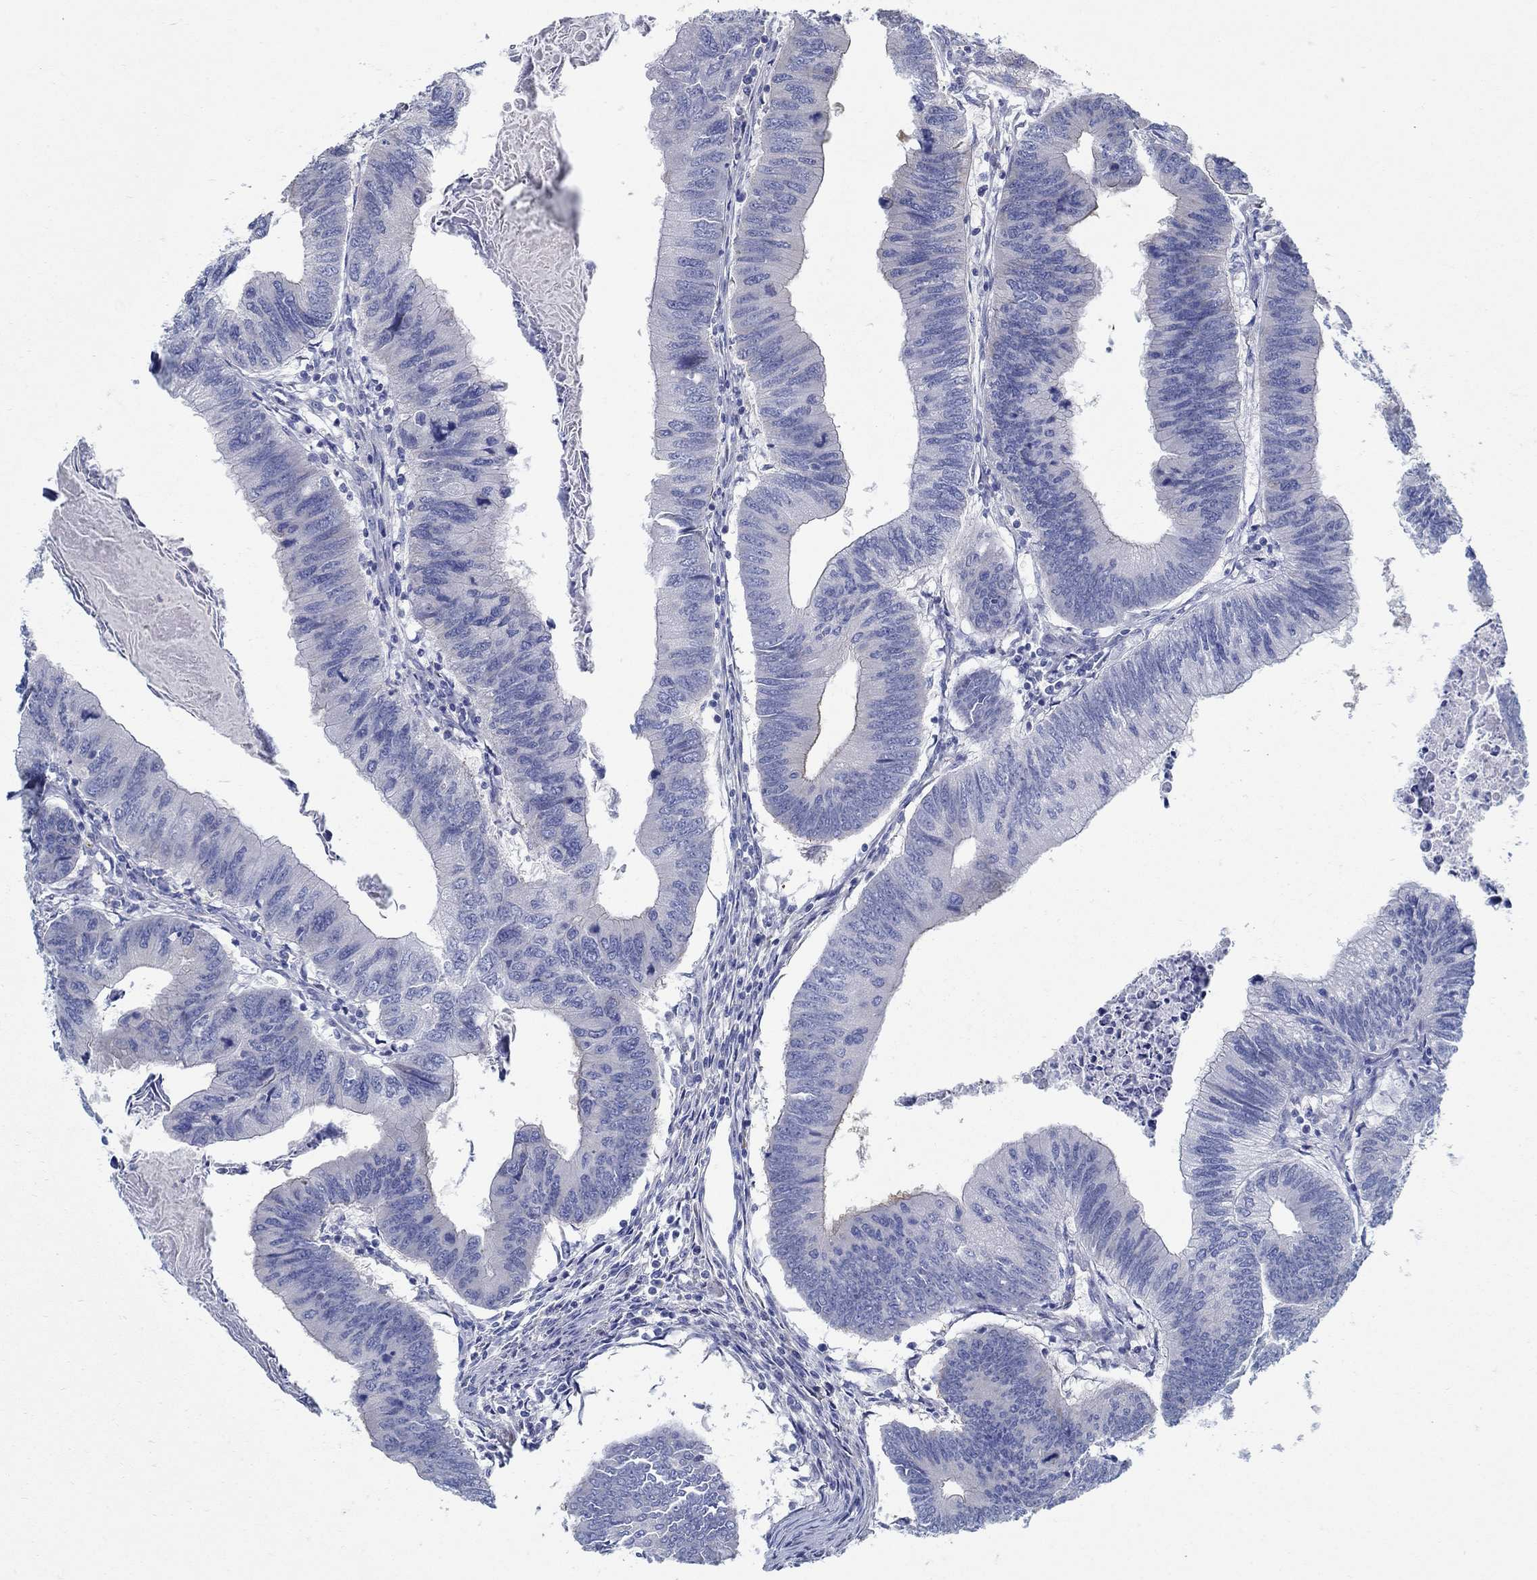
{"staining": {"intensity": "negative", "quantity": "none", "location": "none"}, "tissue": "colorectal cancer", "cell_type": "Tumor cells", "image_type": "cancer", "snomed": [{"axis": "morphology", "description": "Adenocarcinoma, NOS"}, {"axis": "topography", "description": "Colon"}], "caption": "There is no significant expression in tumor cells of colorectal adenocarcinoma. The staining is performed using DAB brown chromogen with nuclei counter-stained in using hematoxylin.", "gene": "C15orf39", "patient": {"sex": "male", "age": 53}}